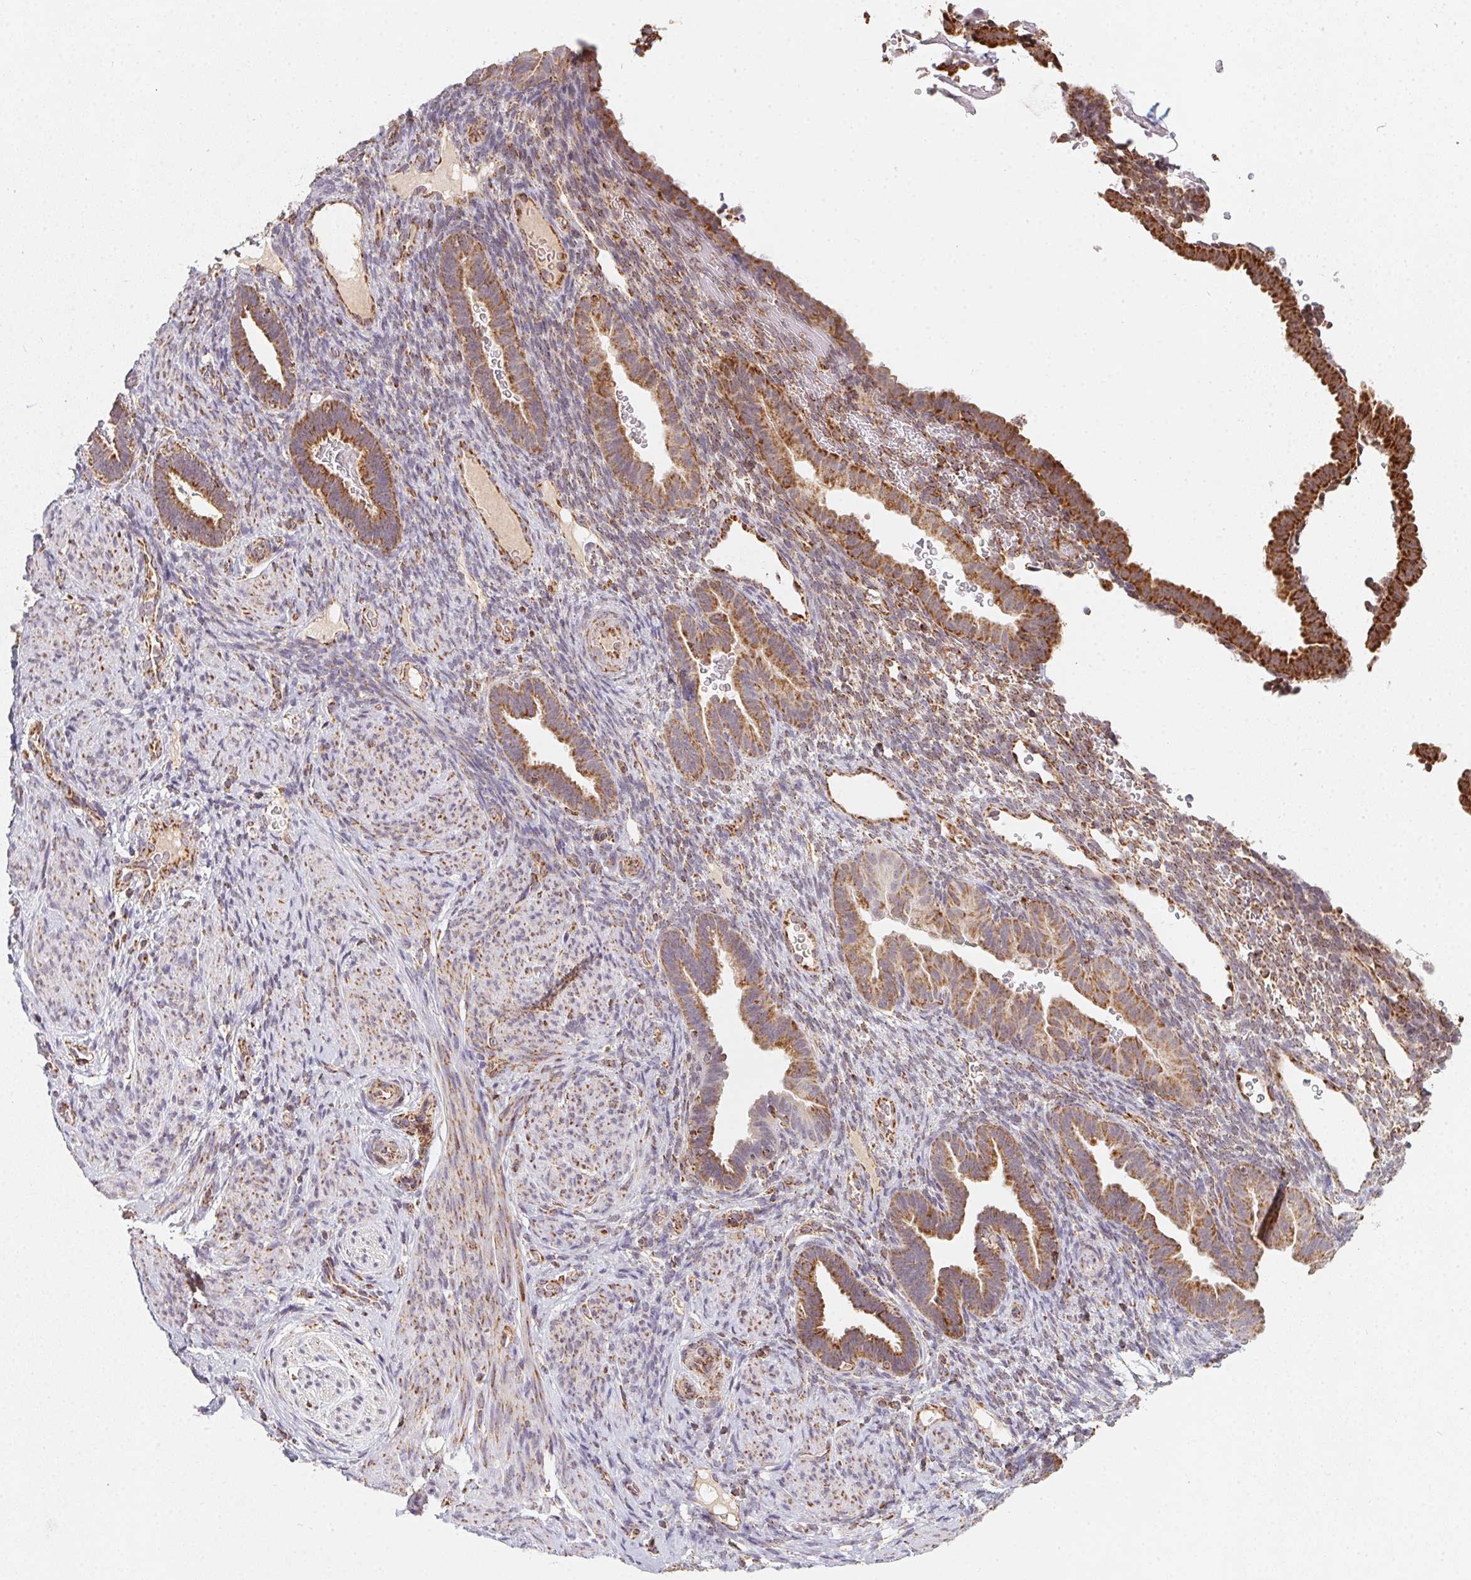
{"staining": {"intensity": "weak", "quantity": "<25%", "location": "cytoplasmic/membranous"}, "tissue": "endometrium", "cell_type": "Cells in endometrial stroma", "image_type": "normal", "snomed": [{"axis": "morphology", "description": "Normal tissue, NOS"}, {"axis": "topography", "description": "Endometrium"}], "caption": "A photomicrograph of endometrium stained for a protein exhibits no brown staining in cells in endometrial stroma. (DAB immunohistochemistry visualized using brightfield microscopy, high magnification).", "gene": "NDUFS6", "patient": {"sex": "female", "age": 34}}